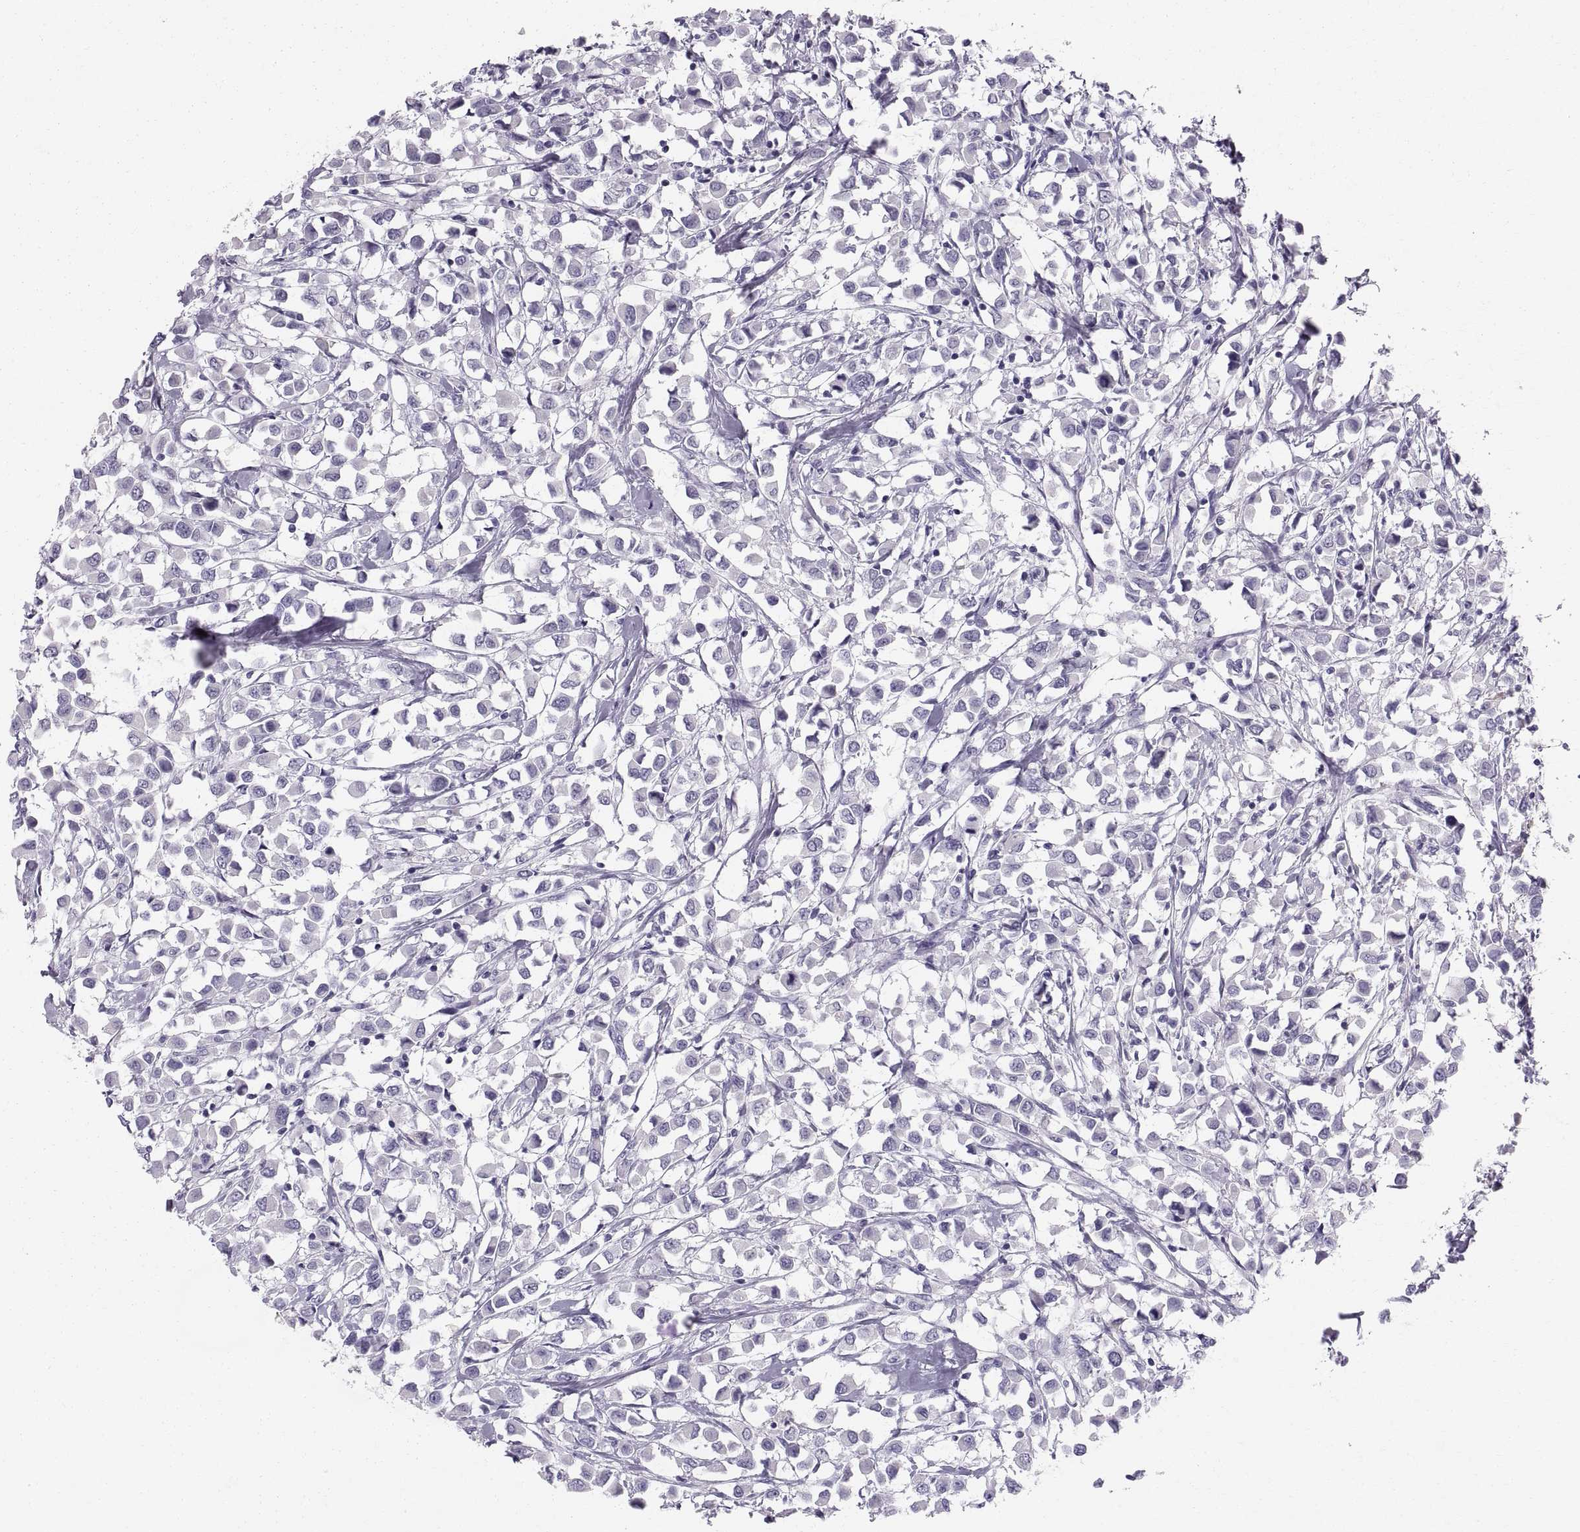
{"staining": {"intensity": "negative", "quantity": "none", "location": "none"}, "tissue": "breast cancer", "cell_type": "Tumor cells", "image_type": "cancer", "snomed": [{"axis": "morphology", "description": "Duct carcinoma"}, {"axis": "topography", "description": "Breast"}], "caption": "An IHC image of breast cancer (invasive ductal carcinoma) is shown. There is no staining in tumor cells of breast cancer (invasive ductal carcinoma). (DAB immunohistochemistry (IHC) visualized using brightfield microscopy, high magnification).", "gene": "SLC22A6", "patient": {"sex": "female", "age": 61}}